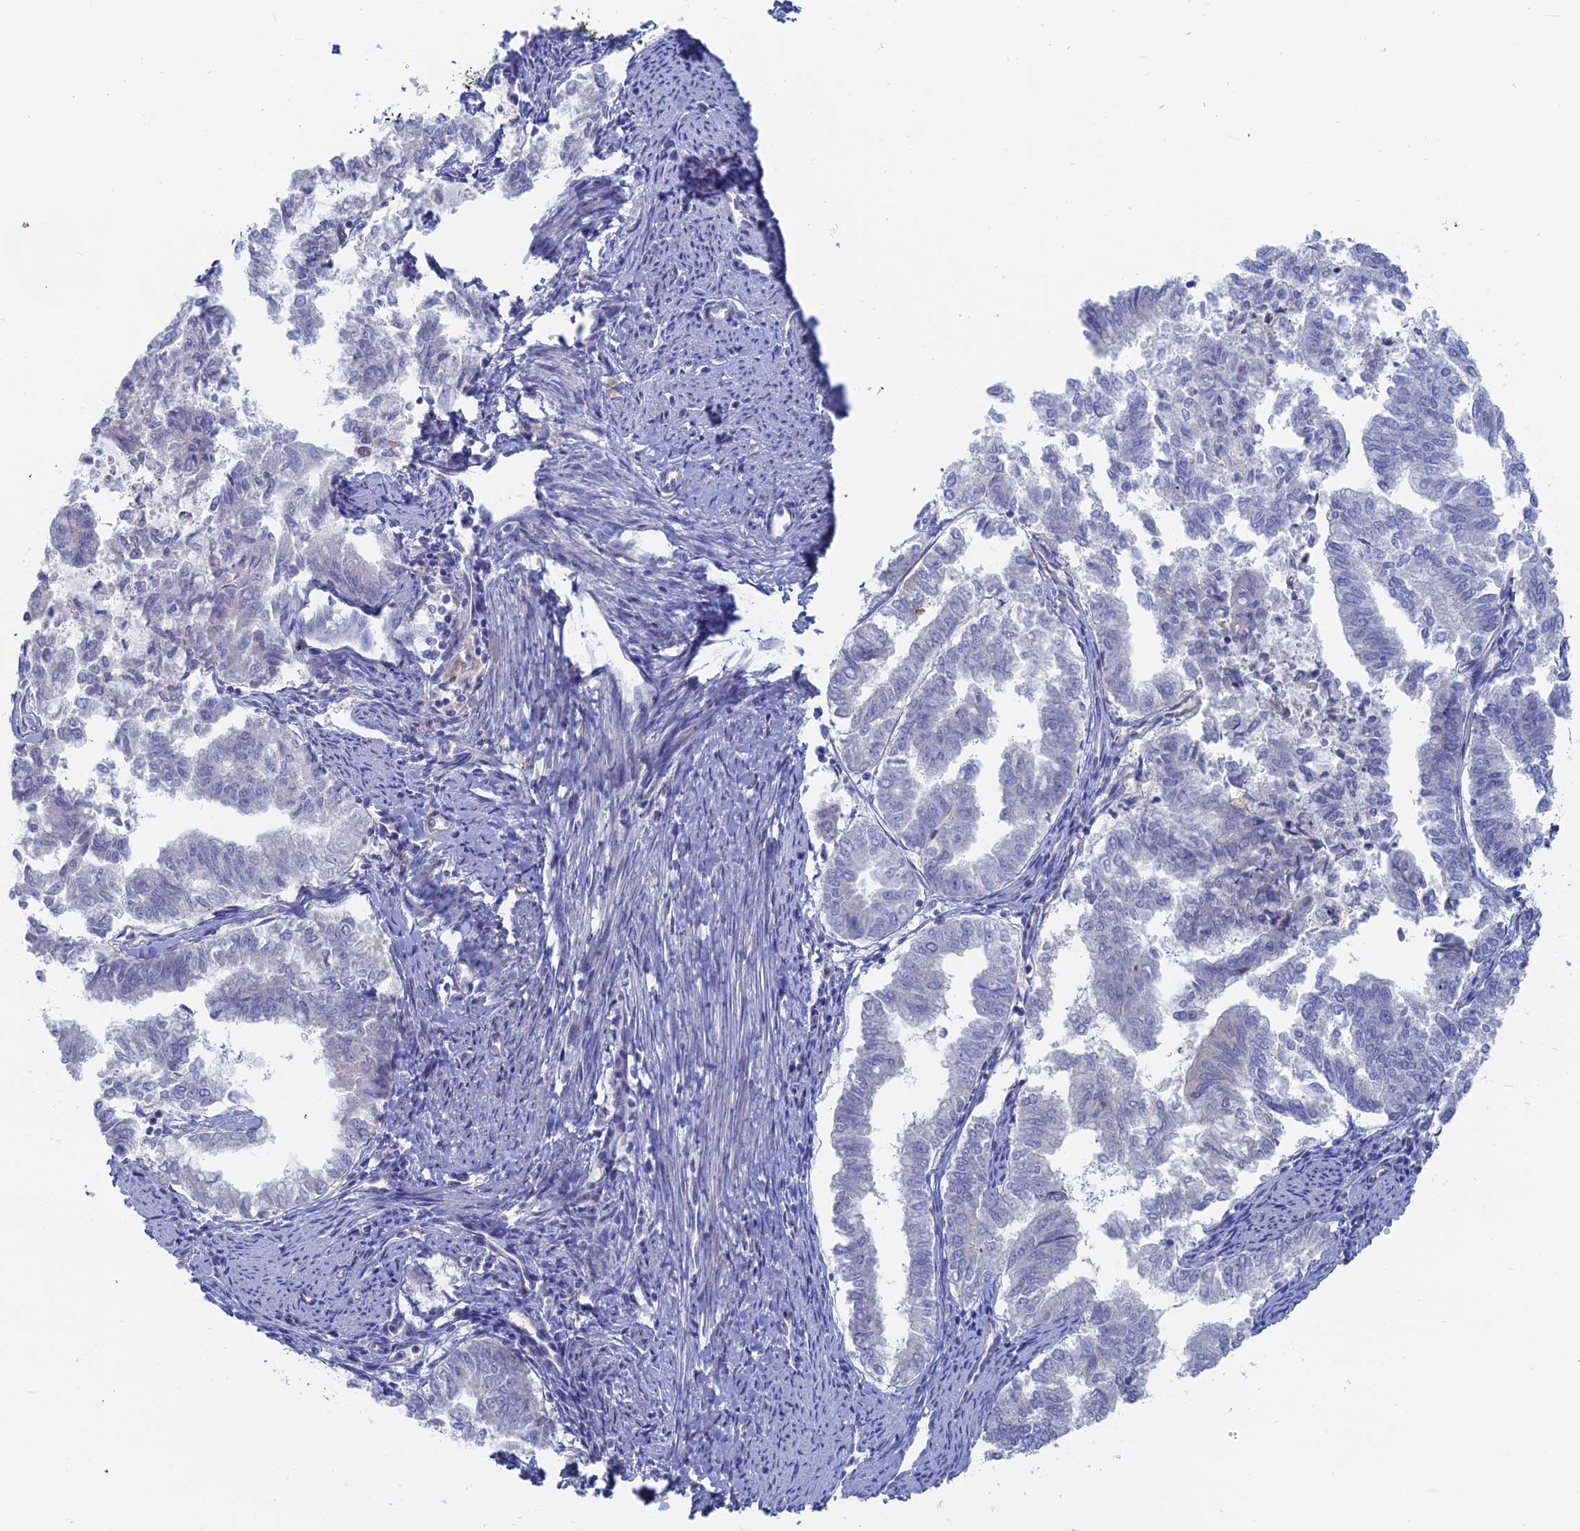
{"staining": {"intensity": "negative", "quantity": "none", "location": "none"}, "tissue": "endometrial cancer", "cell_type": "Tumor cells", "image_type": "cancer", "snomed": [{"axis": "morphology", "description": "Adenocarcinoma, NOS"}, {"axis": "topography", "description": "Endometrium"}], "caption": "Photomicrograph shows no significant protein staining in tumor cells of adenocarcinoma (endometrial).", "gene": "TBC1D30", "patient": {"sex": "female", "age": 79}}